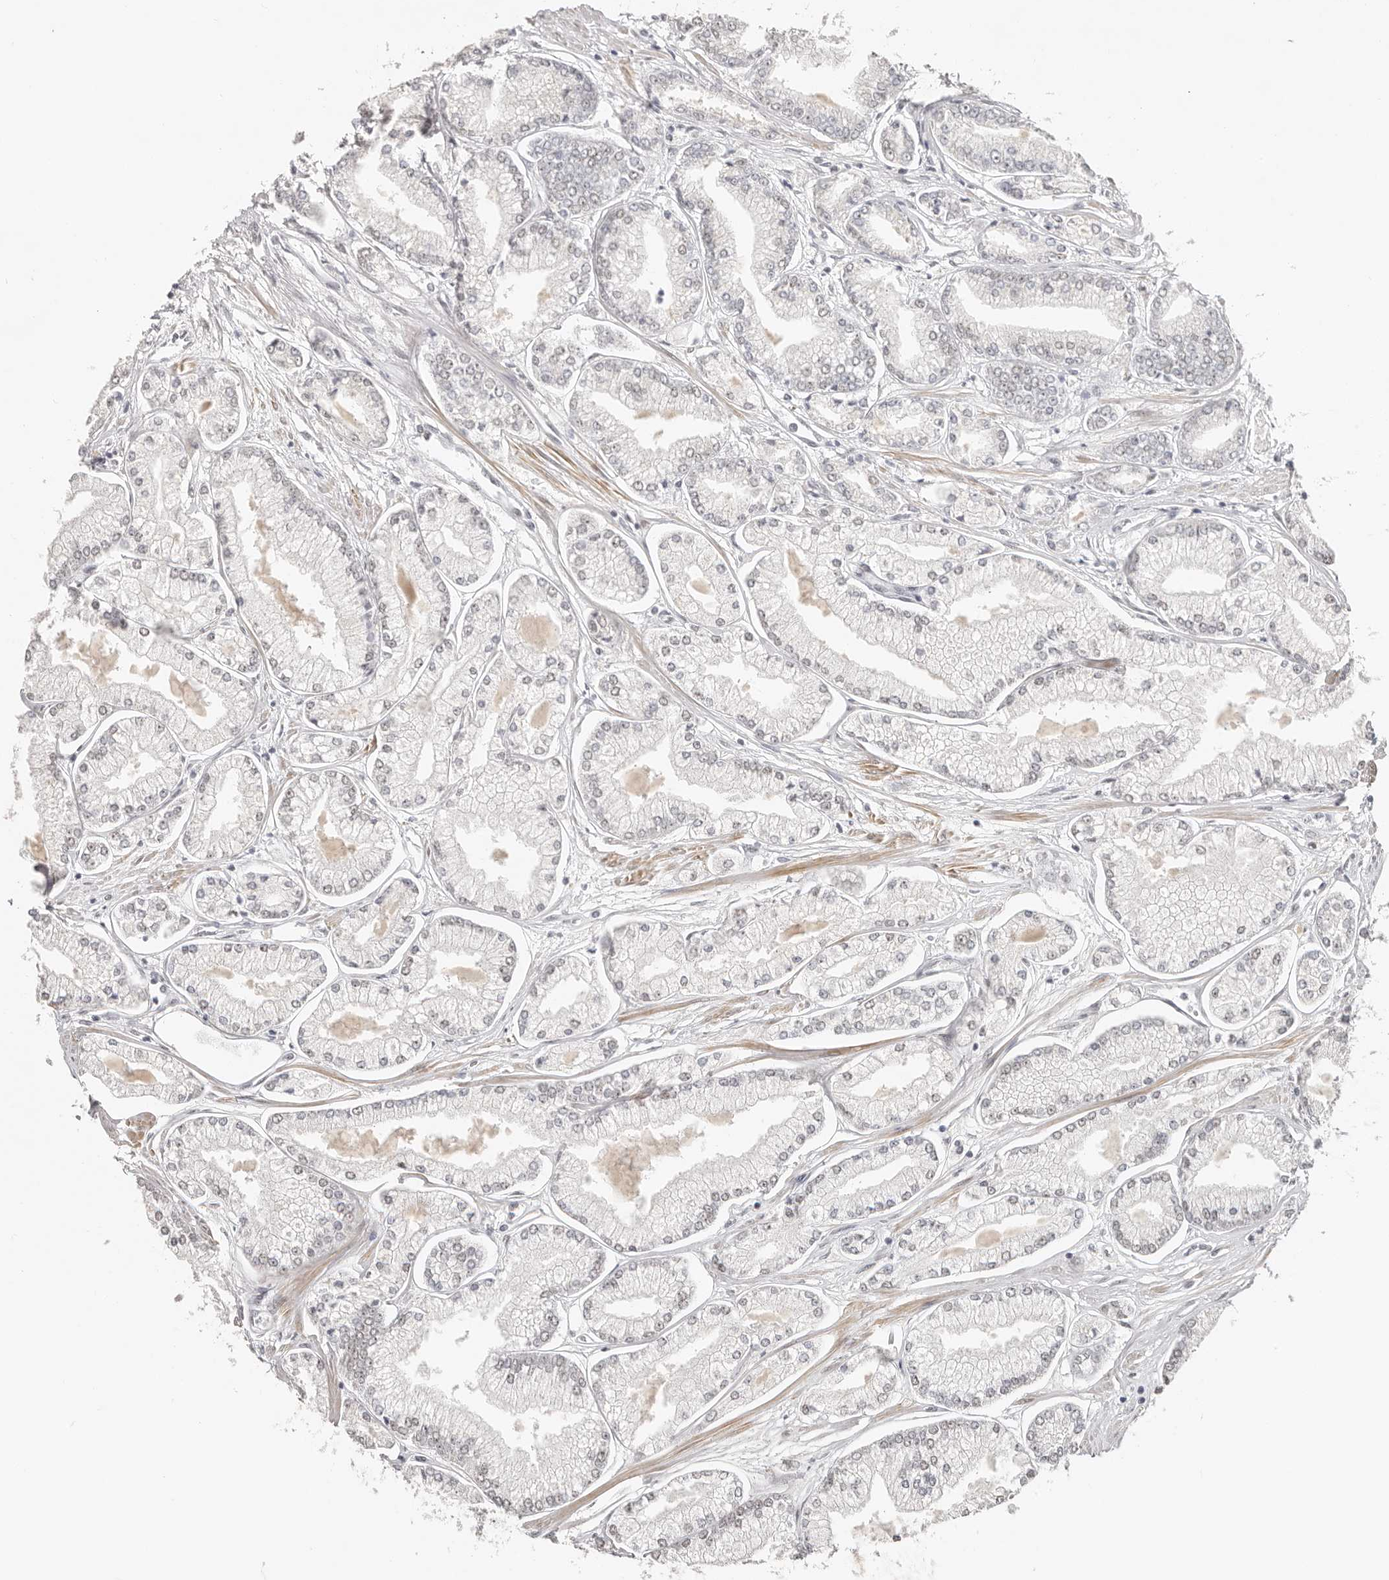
{"staining": {"intensity": "negative", "quantity": "none", "location": "none"}, "tissue": "prostate cancer", "cell_type": "Tumor cells", "image_type": "cancer", "snomed": [{"axis": "morphology", "description": "Adenocarcinoma, Low grade"}, {"axis": "topography", "description": "Prostate"}], "caption": "This is a image of immunohistochemistry staining of adenocarcinoma (low-grade) (prostate), which shows no positivity in tumor cells.", "gene": "LARP7", "patient": {"sex": "male", "age": 52}}